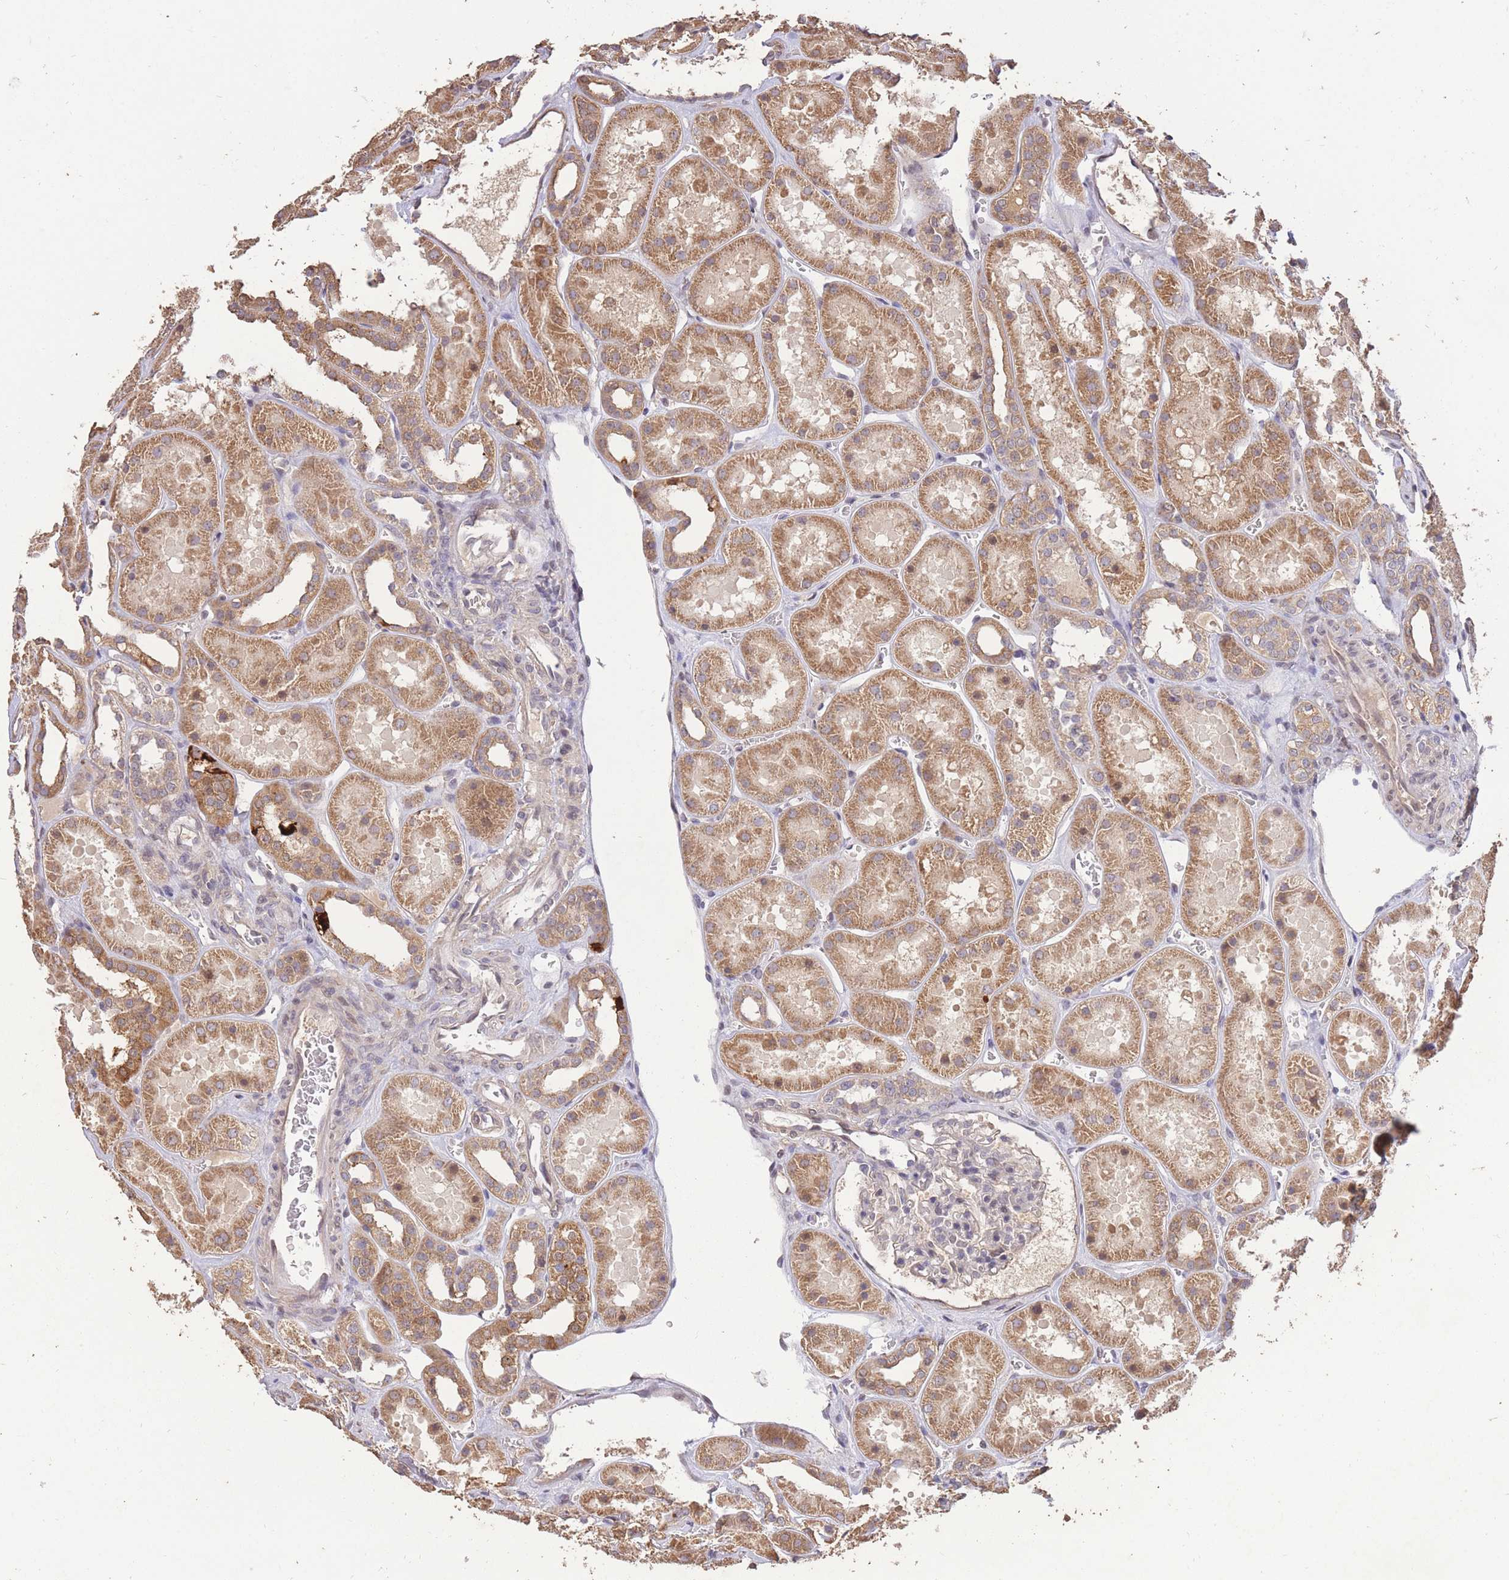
{"staining": {"intensity": "negative", "quantity": "none", "location": "none"}, "tissue": "kidney", "cell_type": "Cells in glomeruli", "image_type": "normal", "snomed": [{"axis": "morphology", "description": "Normal tissue, NOS"}, {"axis": "topography", "description": "Kidney"}], "caption": "Kidney was stained to show a protein in brown. There is no significant positivity in cells in glomeruli. (Brightfield microscopy of DAB immunohistochemistry (IHC) at high magnification).", "gene": "RGS14", "patient": {"sex": "female", "age": 41}}